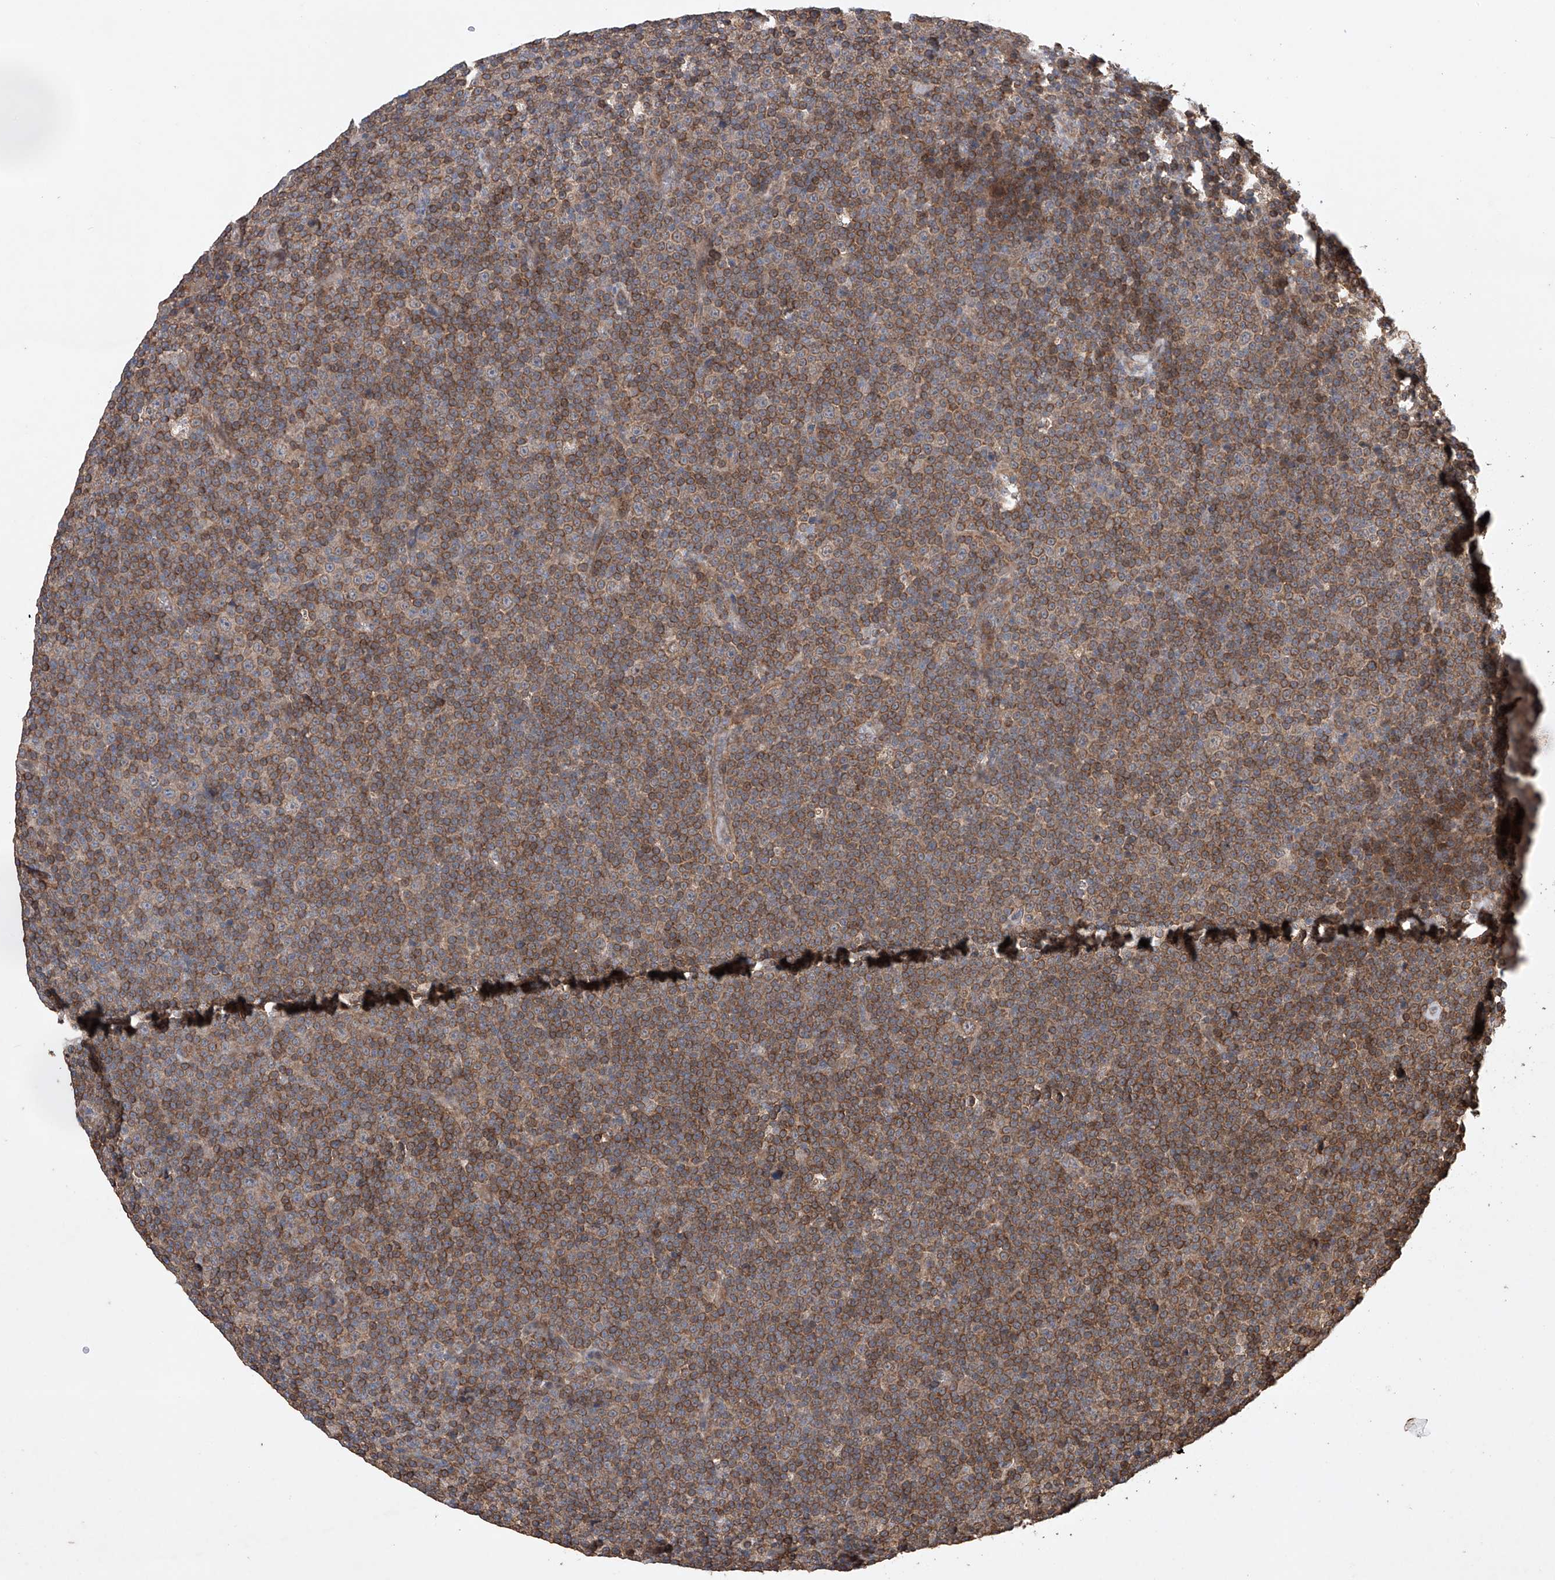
{"staining": {"intensity": "moderate", "quantity": ">75%", "location": "cytoplasmic/membranous"}, "tissue": "lymphoma", "cell_type": "Tumor cells", "image_type": "cancer", "snomed": [{"axis": "morphology", "description": "Malignant lymphoma, non-Hodgkin's type, Low grade"}, {"axis": "topography", "description": "Lymph node"}], "caption": "A medium amount of moderate cytoplasmic/membranous expression is identified in approximately >75% of tumor cells in low-grade malignant lymphoma, non-Hodgkin's type tissue.", "gene": "LURAP1", "patient": {"sex": "female", "age": 67}}